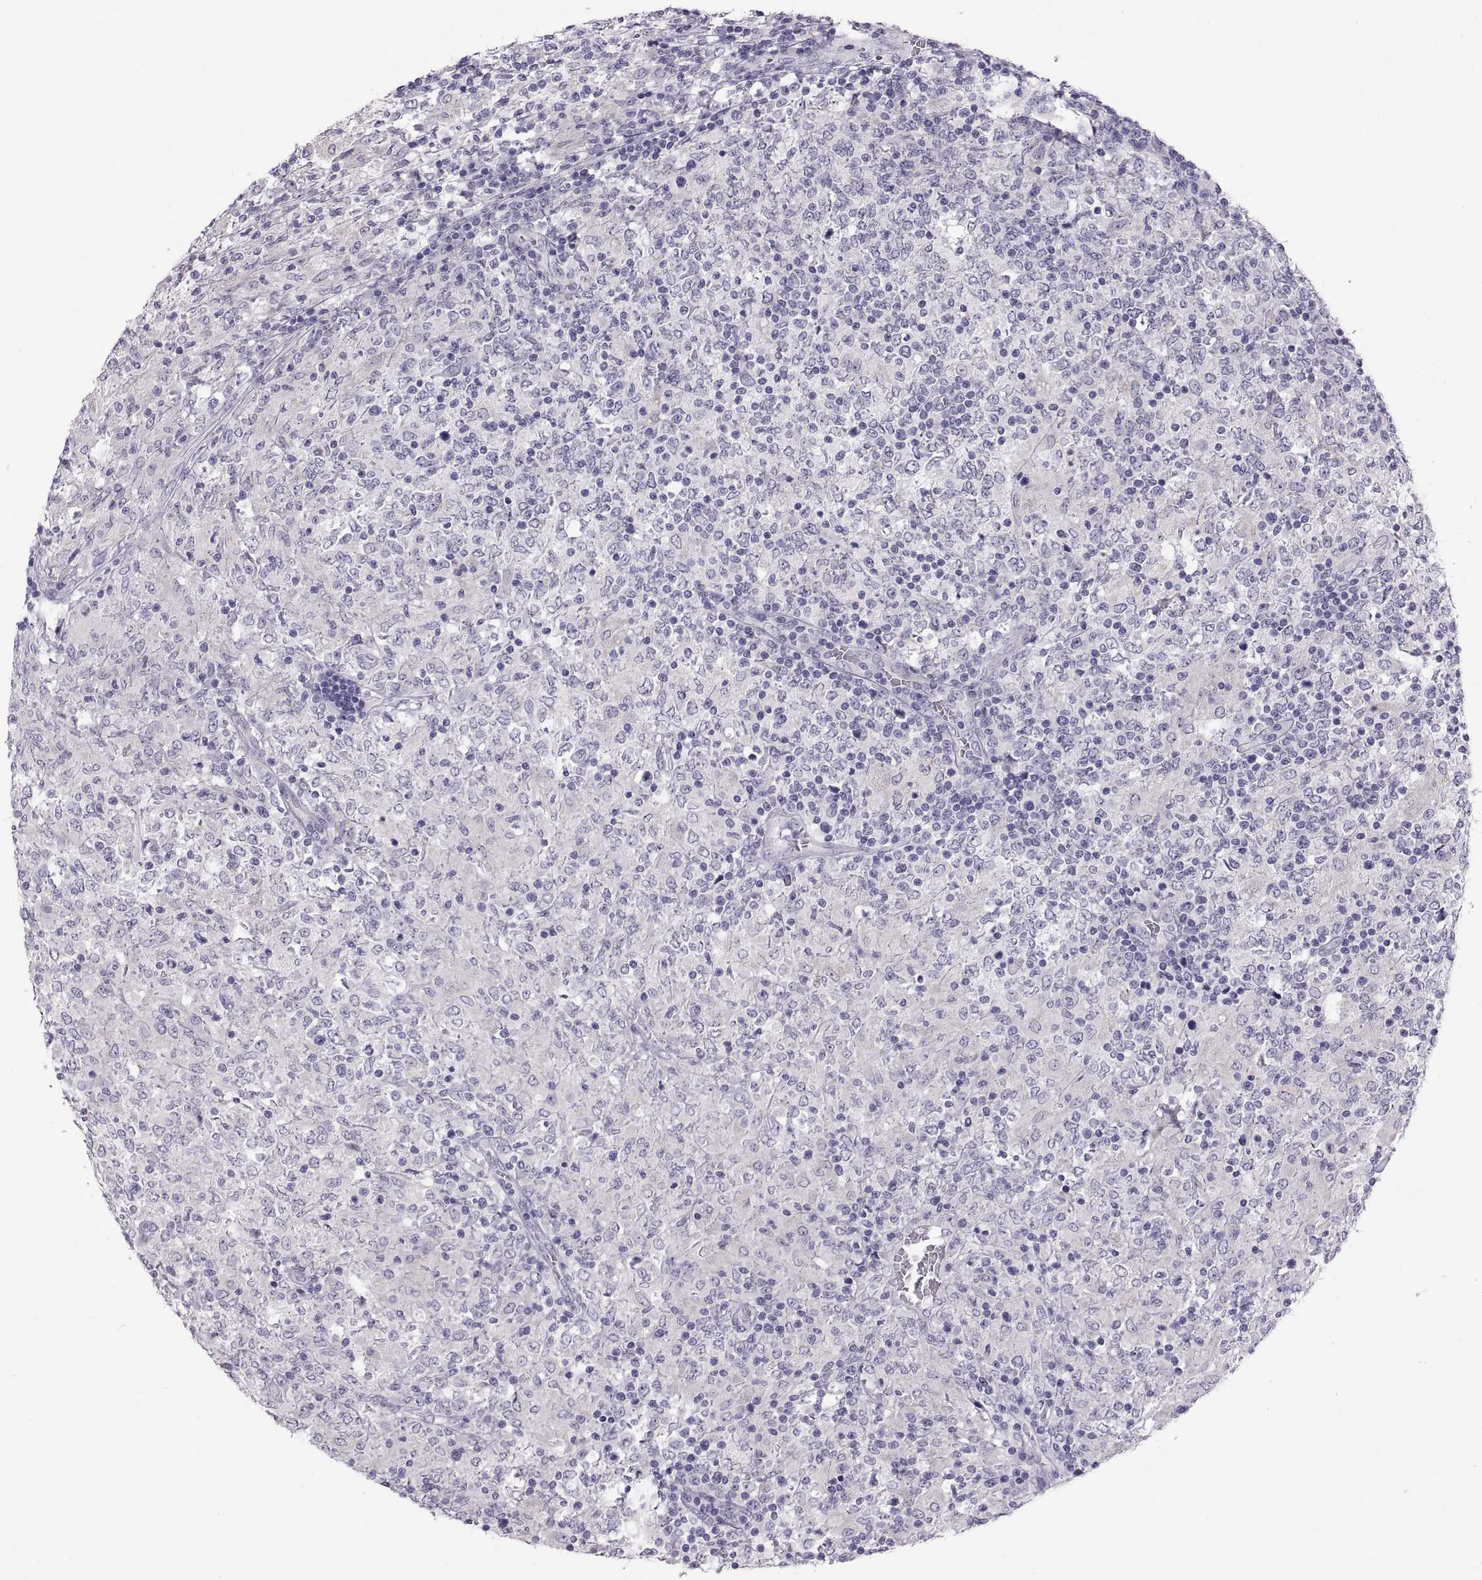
{"staining": {"intensity": "negative", "quantity": "none", "location": "none"}, "tissue": "lymphoma", "cell_type": "Tumor cells", "image_type": "cancer", "snomed": [{"axis": "morphology", "description": "Malignant lymphoma, non-Hodgkin's type, High grade"}, {"axis": "topography", "description": "Lymph node"}], "caption": "A high-resolution micrograph shows immunohistochemistry (IHC) staining of malignant lymphoma, non-Hodgkin's type (high-grade), which reveals no significant expression in tumor cells.", "gene": "WBP2NL", "patient": {"sex": "female", "age": 84}}